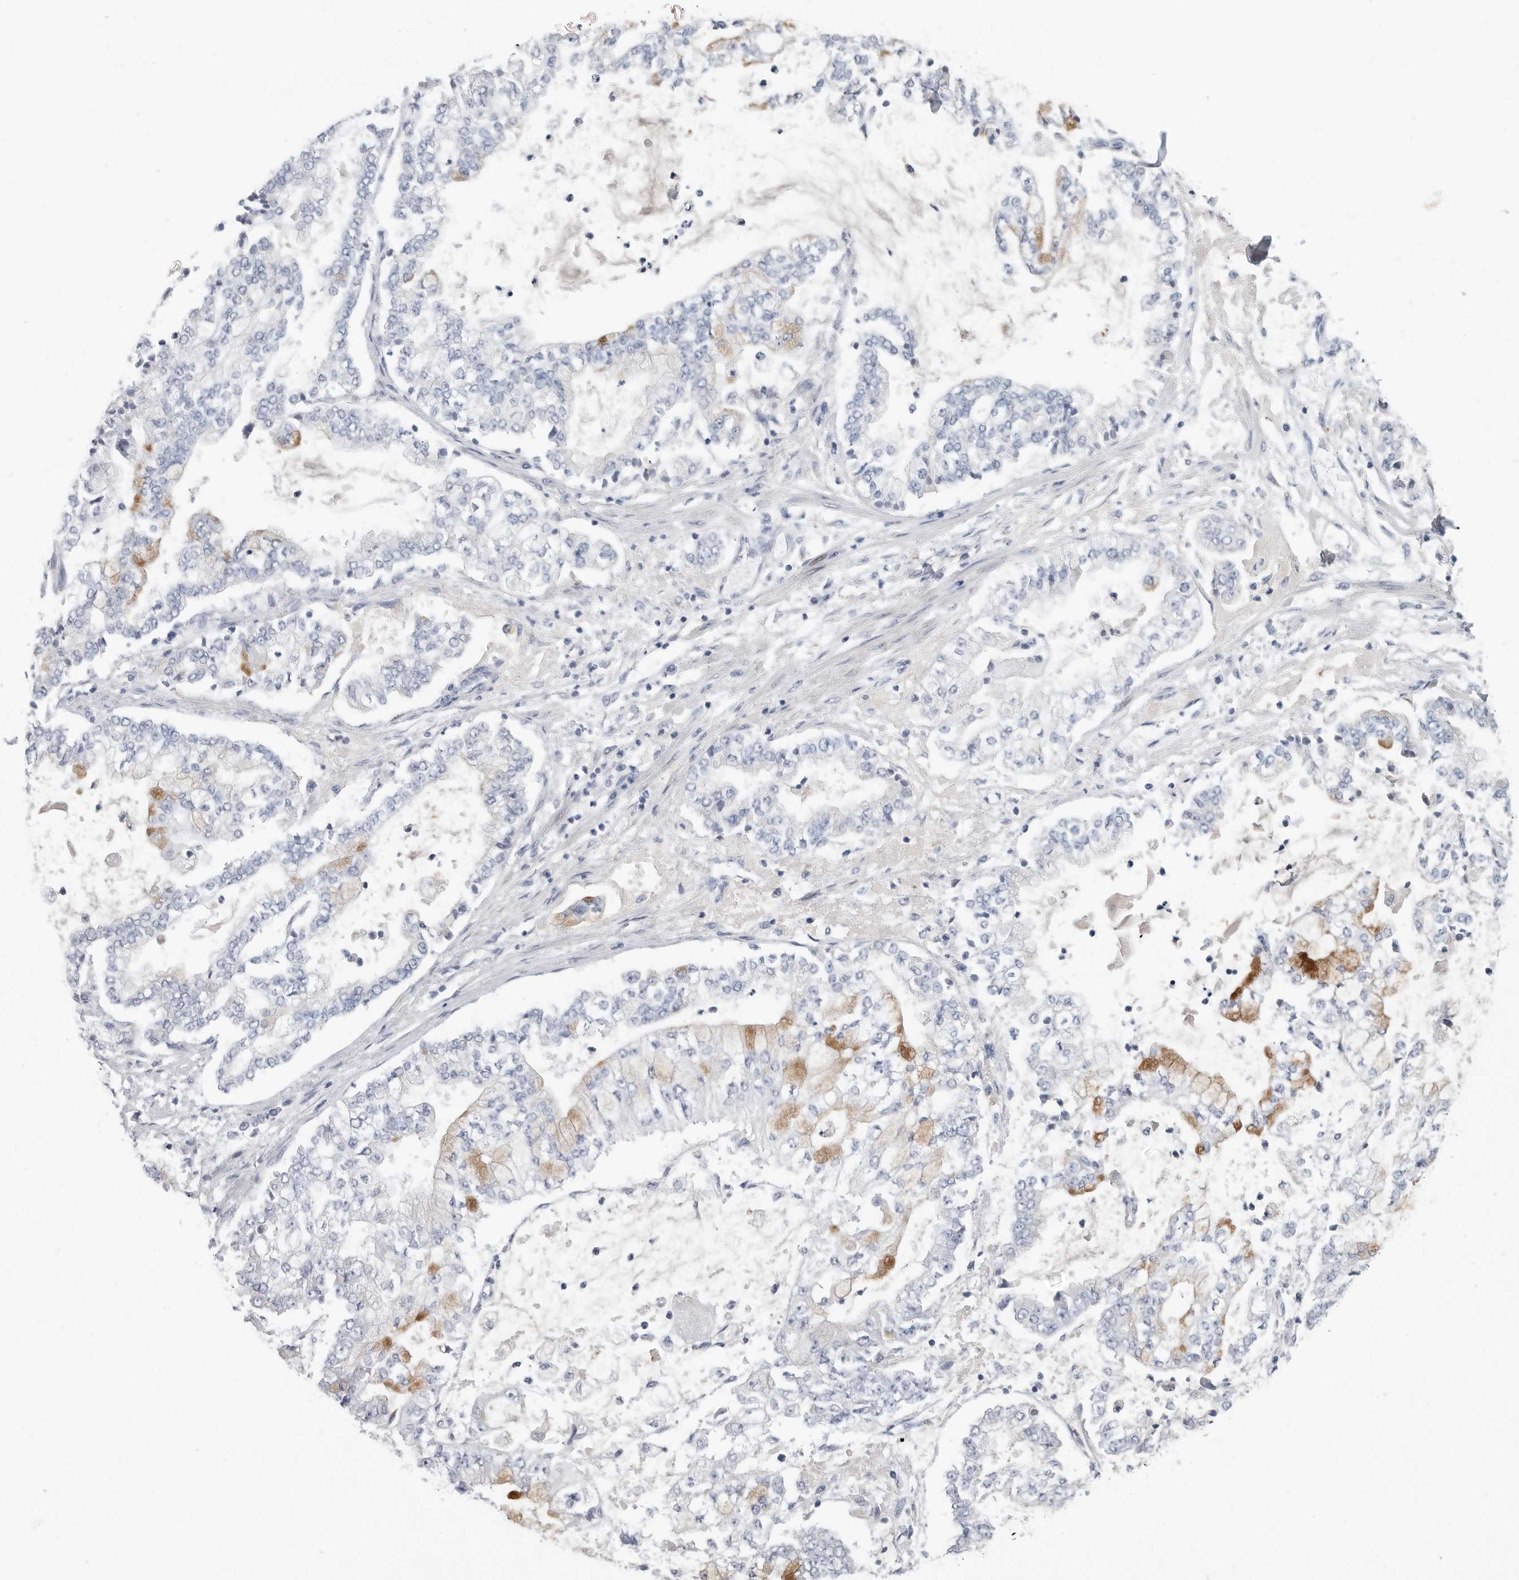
{"staining": {"intensity": "moderate", "quantity": "<25%", "location": "cytoplasmic/membranous"}, "tissue": "stomach cancer", "cell_type": "Tumor cells", "image_type": "cancer", "snomed": [{"axis": "morphology", "description": "Adenocarcinoma, NOS"}, {"axis": "topography", "description": "Stomach"}], "caption": "Protein staining of stomach cancer (adenocarcinoma) tissue shows moderate cytoplasmic/membranous expression in about <25% of tumor cells. The staining was performed using DAB, with brown indicating positive protein expression. Nuclei are stained blue with hematoxylin.", "gene": "TIMP1", "patient": {"sex": "male", "age": 76}}